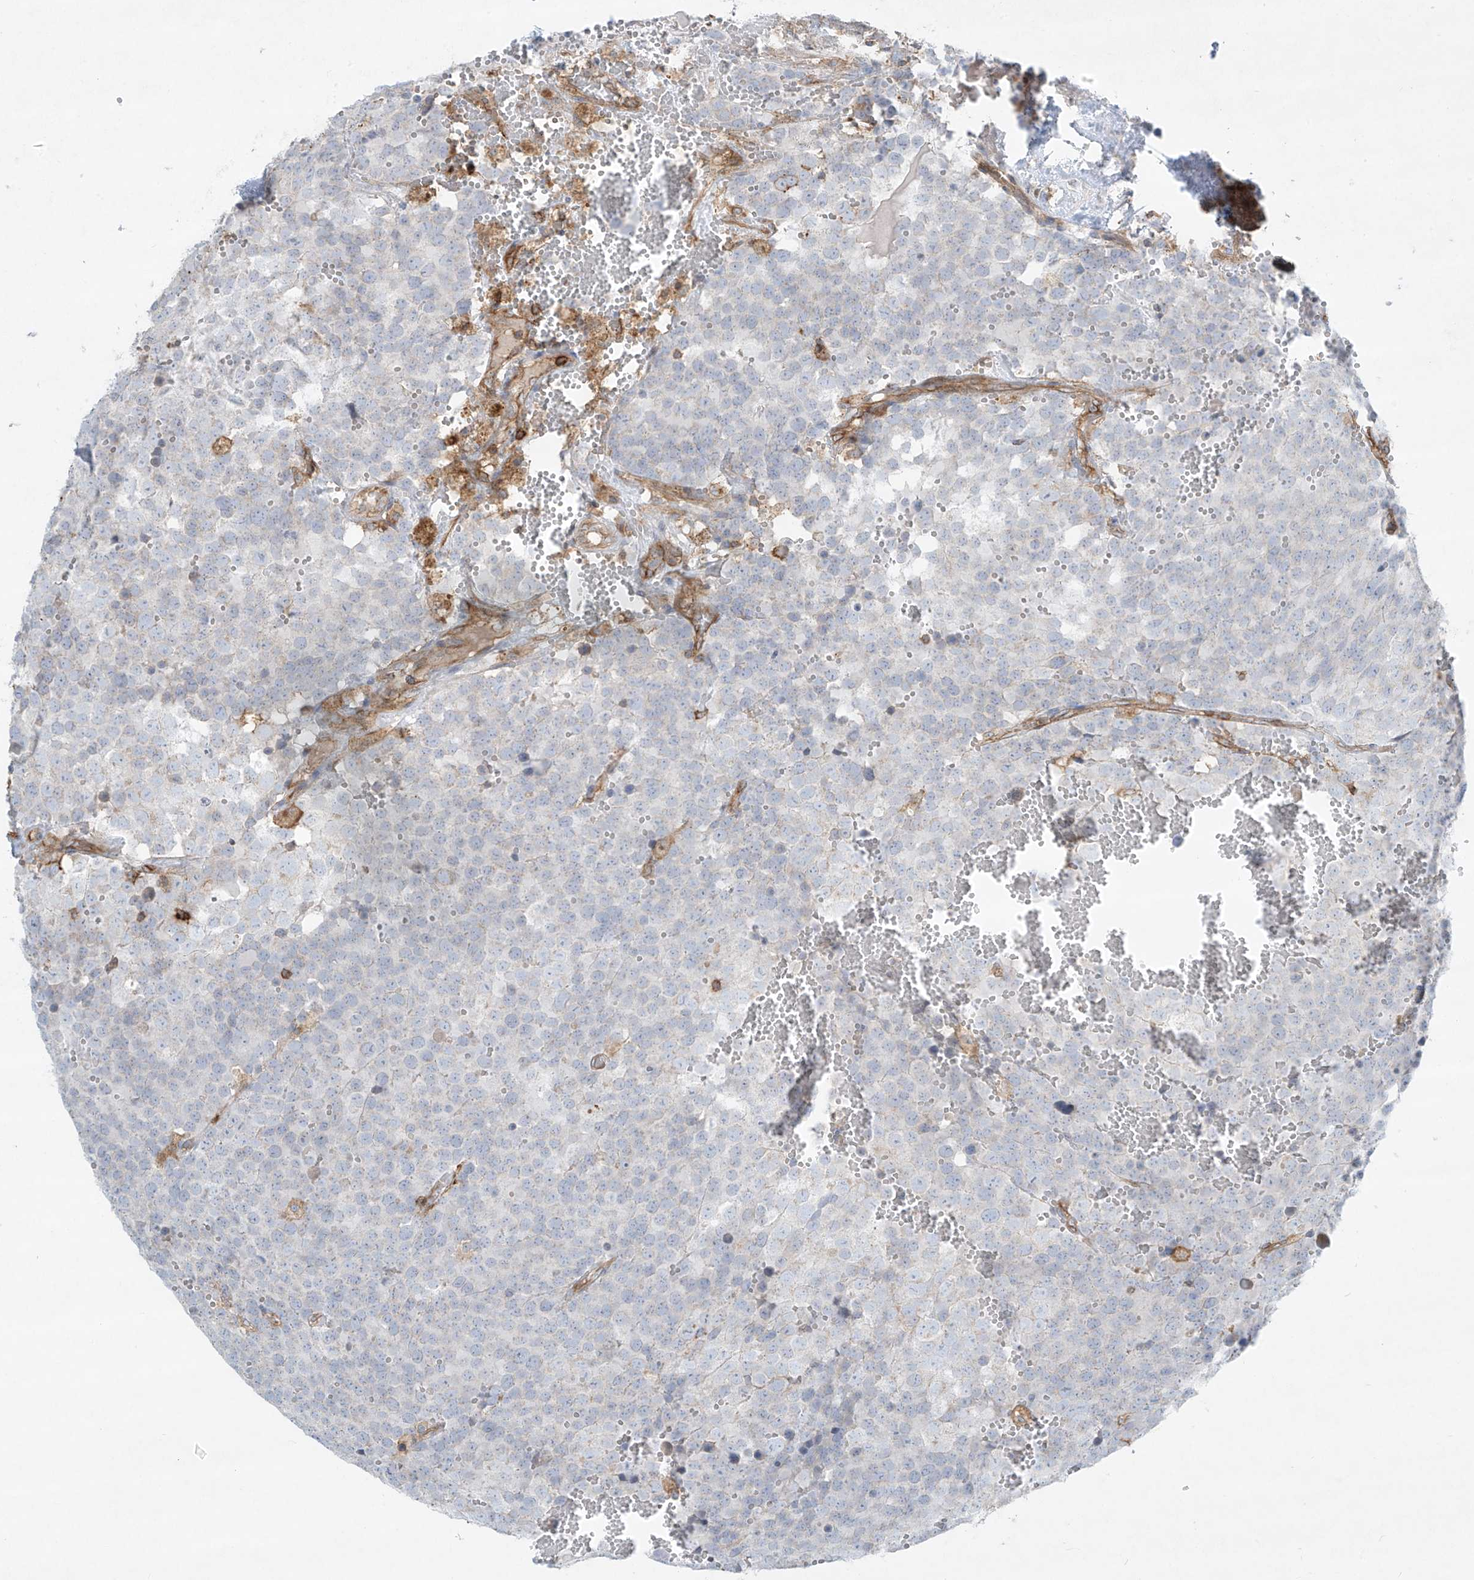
{"staining": {"intensity": "negative", "quantity": "none", "location": "none"}, "tissue": "testis cancer", "cell_type": "Tumor cells", "image_type": "cancer", "snomed": [{"axis": "morphology", "description": "Seminoma, NOS"}, {"axis": "topography", "description": "Testis"}], "caption": "Protein analysis of testis seminoma exhibits no significant positivity in tumor cells.", "gene": "HLA-E", "patient": {"sex": "male", "age": 71}}